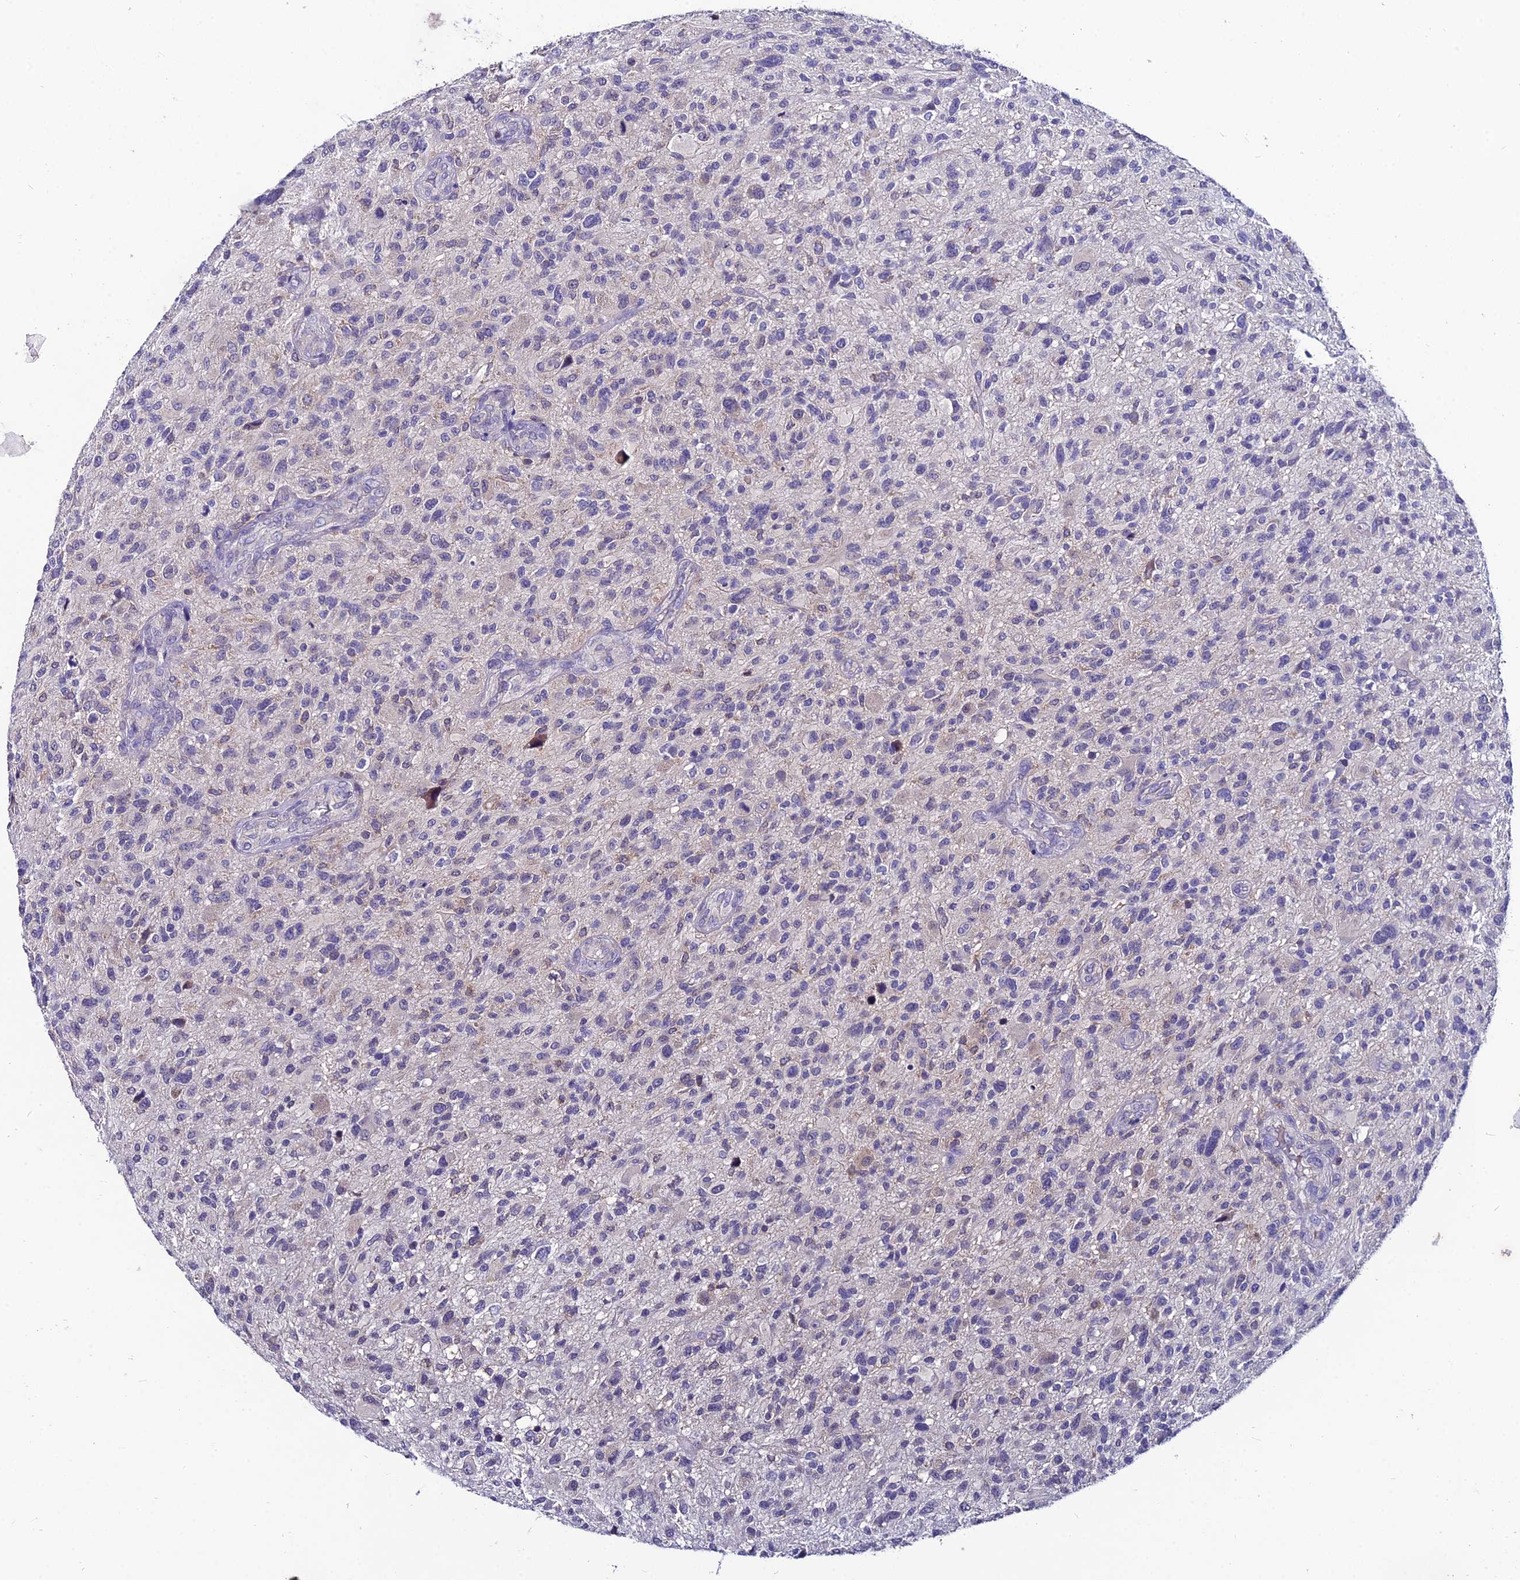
{"staining": {"intensity": "negative", "quantity": "none", "location": "none"}, "tissue": "glioma", "cell_type": "Tumor cells", "image_type": "cancer", "snomed": [{"axis": "morphology", "description": "Glioma, malignant, High grade"}, {"axis": "topography", "description": "Brain"}], "caption": "Immunohistochemical staining of human glioma shows no significant expression in tumor cells.", "gene": "LGALS7", "patient": {"sex": "male", "age": 47}}